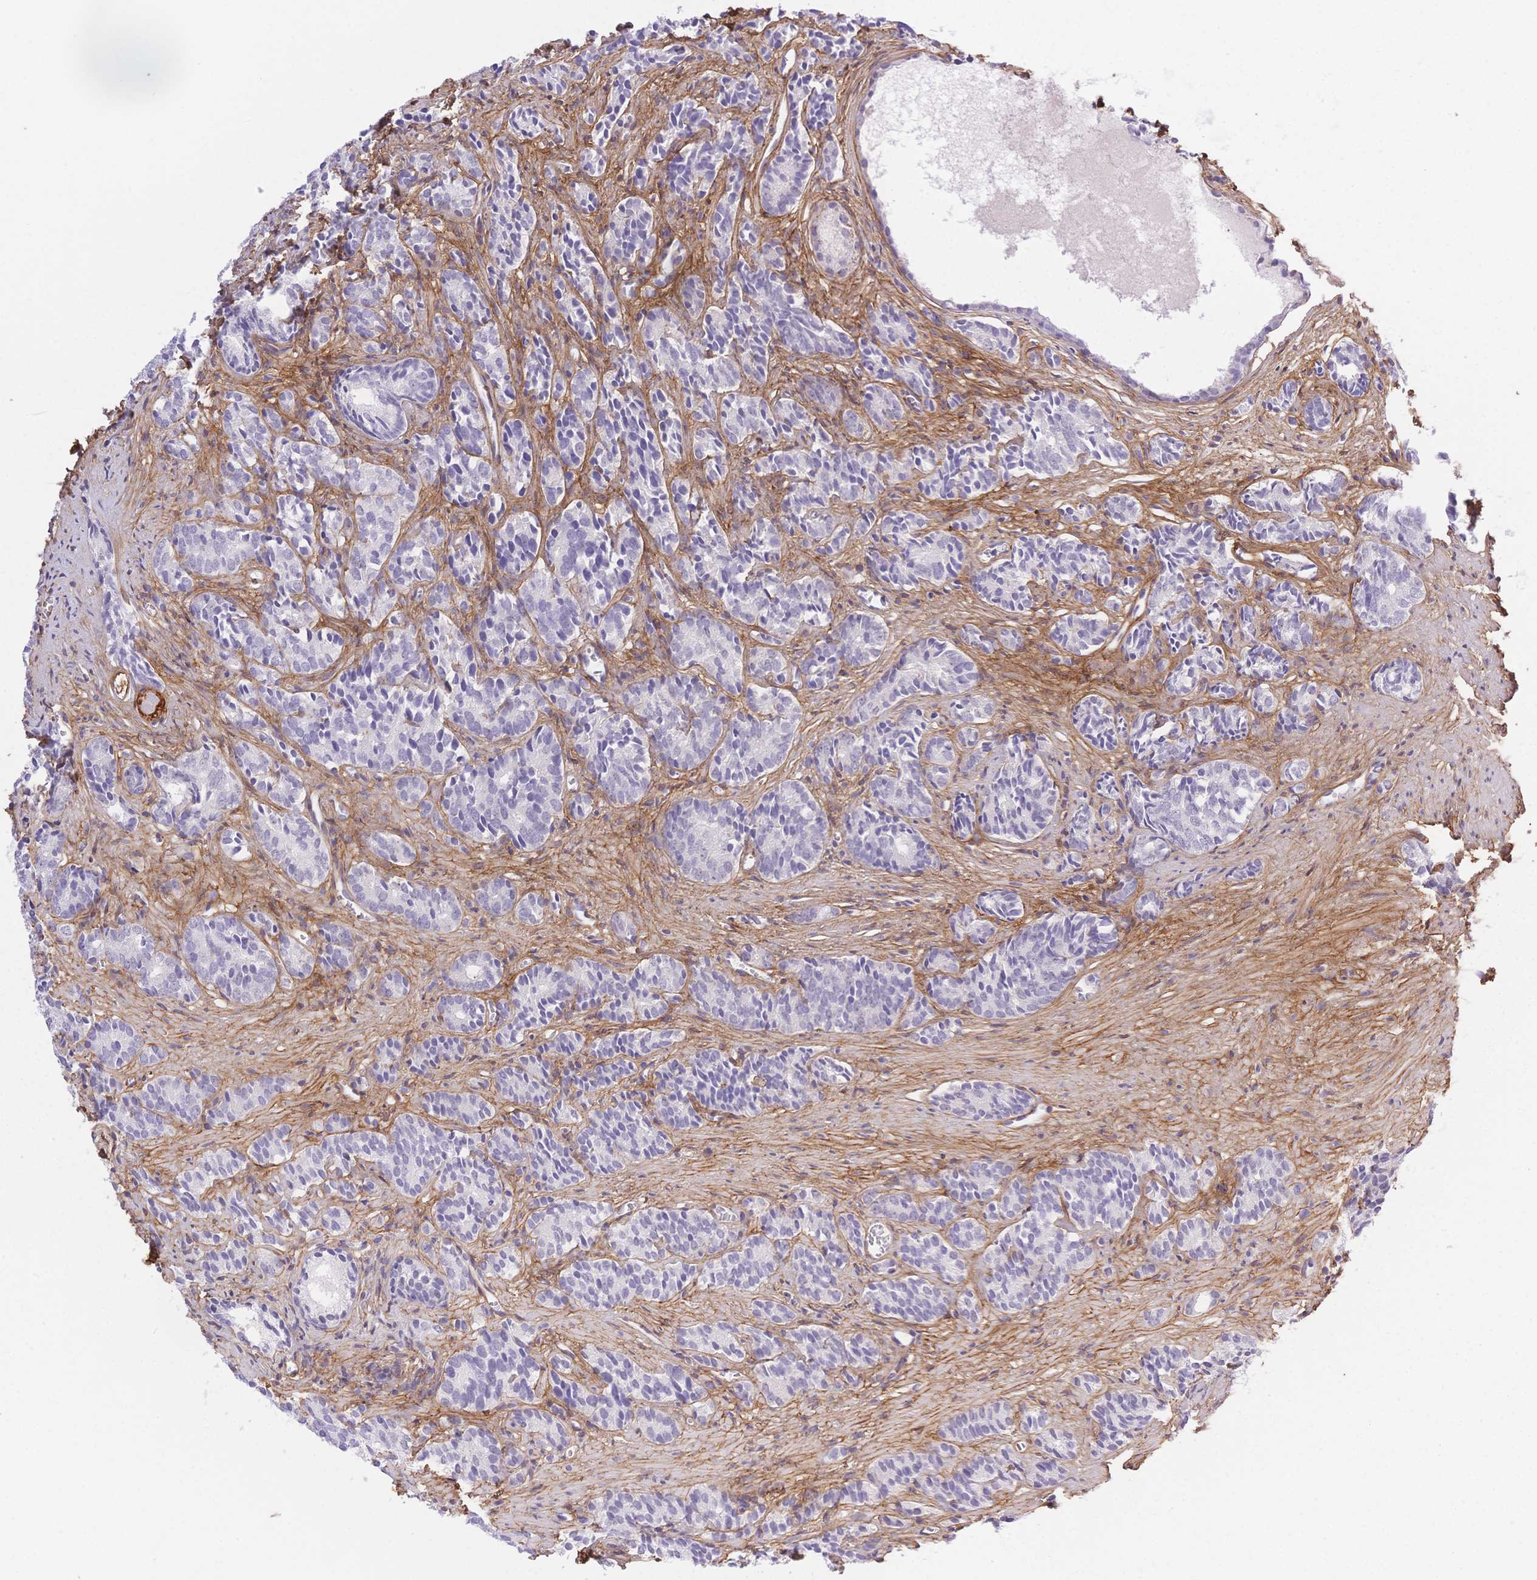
{"staining": {"intensity": "negative", "quantity": "none", "location": "none"}, "tissue": "prostate cancer", "cell_type": "Tumor cells", "image_type": "cancer", "snomed": [{"axis": "morphology", "description": "Adenocarcinoma, High grade"}, {"axis": "topography", "description": "Prostate"}], "caption": "High magnification brightfield microscopy of high-grade adenocarcinoma (prostate) stained with DAB (brown) and counterstained with hematoxylin (blue): tumor cells show no significant expression.", "gene": "PDZD2", "patient": {"sex": "male", "age": 84}}